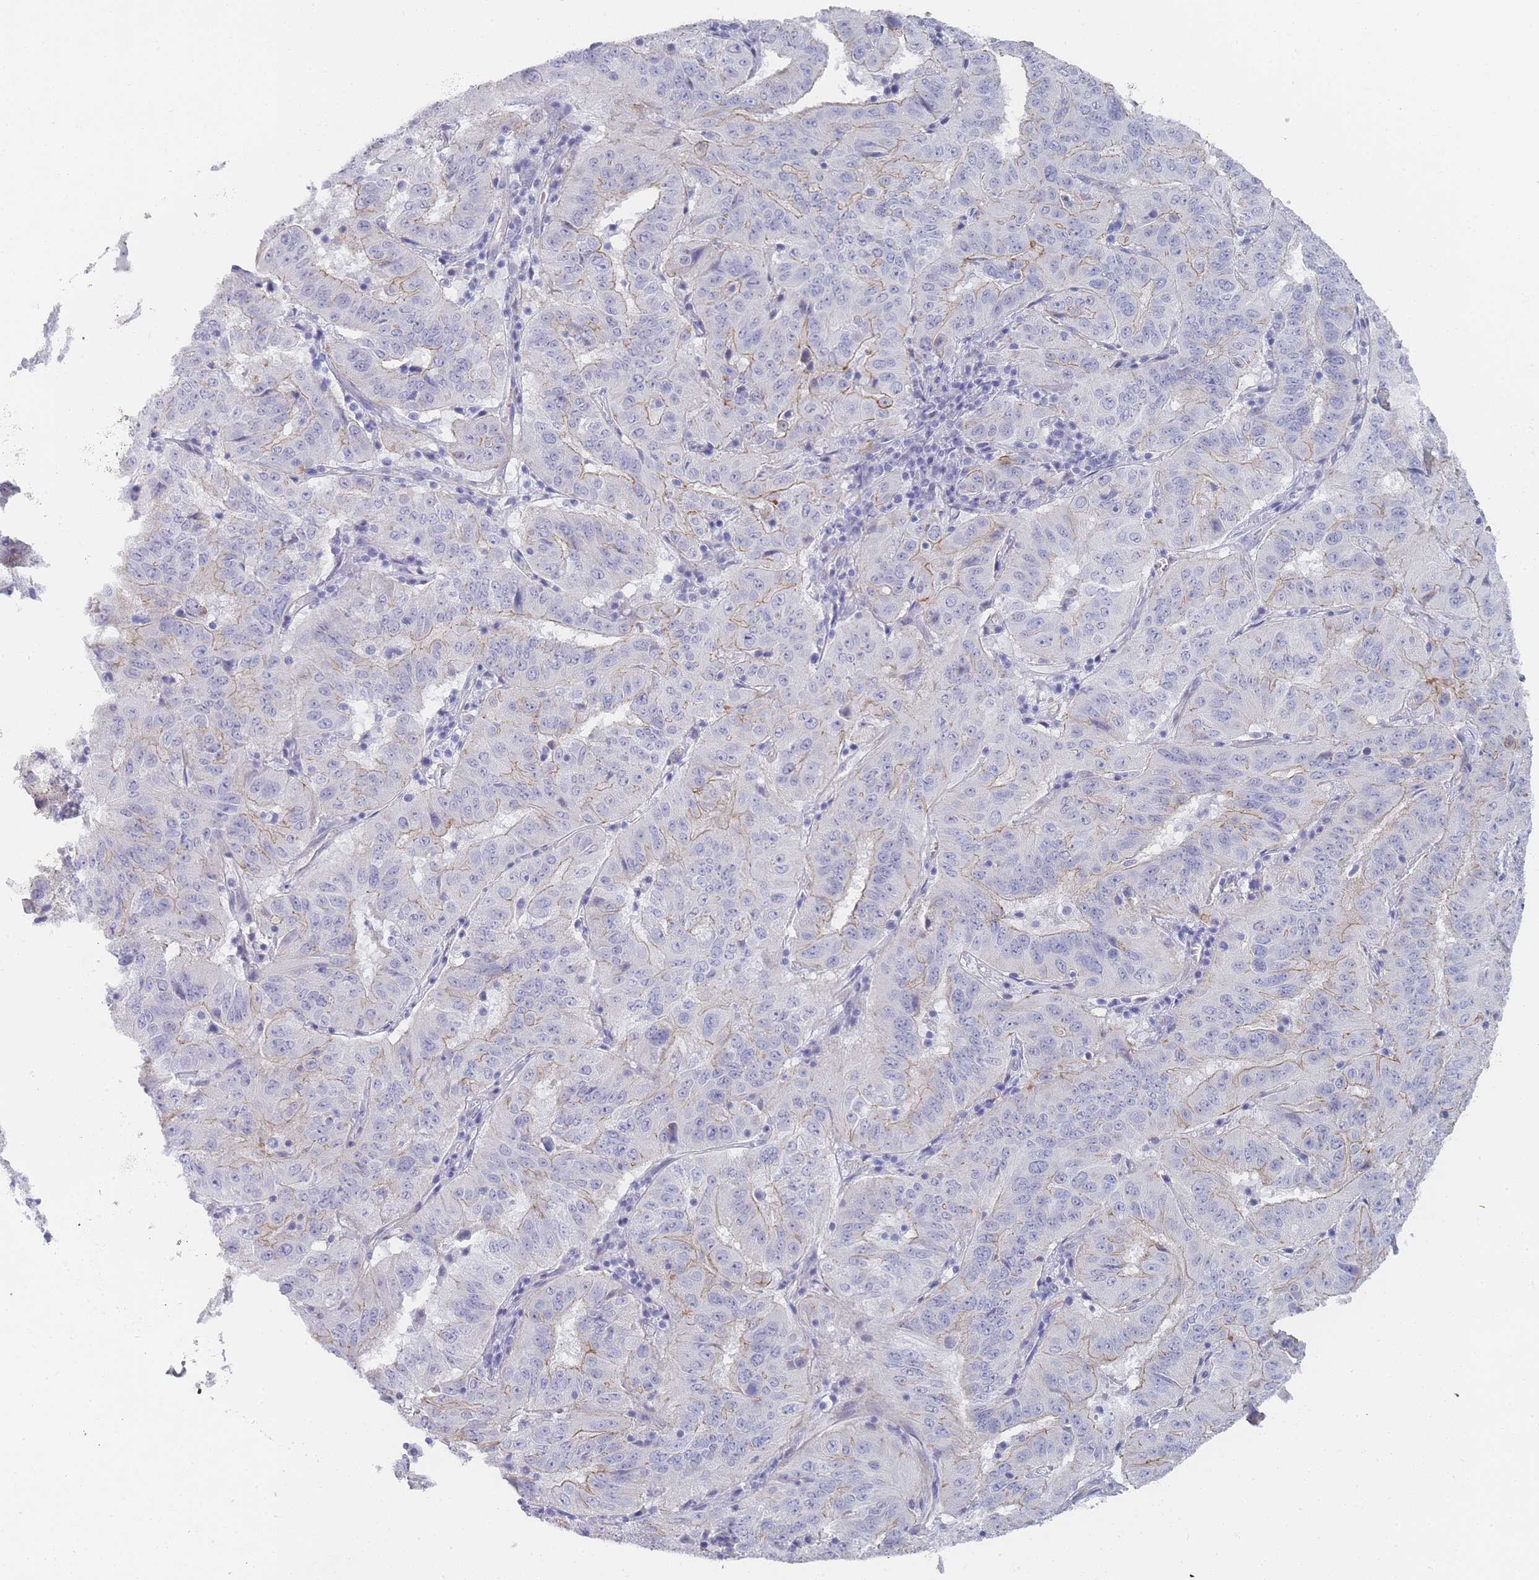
{"staining": {"intensity": "negative", "quantity": "none", "location": "none"}, "tissue": "pancreatic cancer", "cell_type": "Tumor cells", "image_type": "cancer", "snomed": [{"axis": "morphology", "description": "Adenocarcinoma, NOS"}, {"axis": "topography", "description": "Pancreas"}], "caption": "Pancreatic cancer (adenocarcinoma) was stained to show a protein in brown. There is no significant staining in tumor cells. The staining is performed using DAB brown chromogen with nuclei counter-stained in using hematoxylin.", "gene": "IMPG1", "patient": {"sex": "male", "age": 63}}